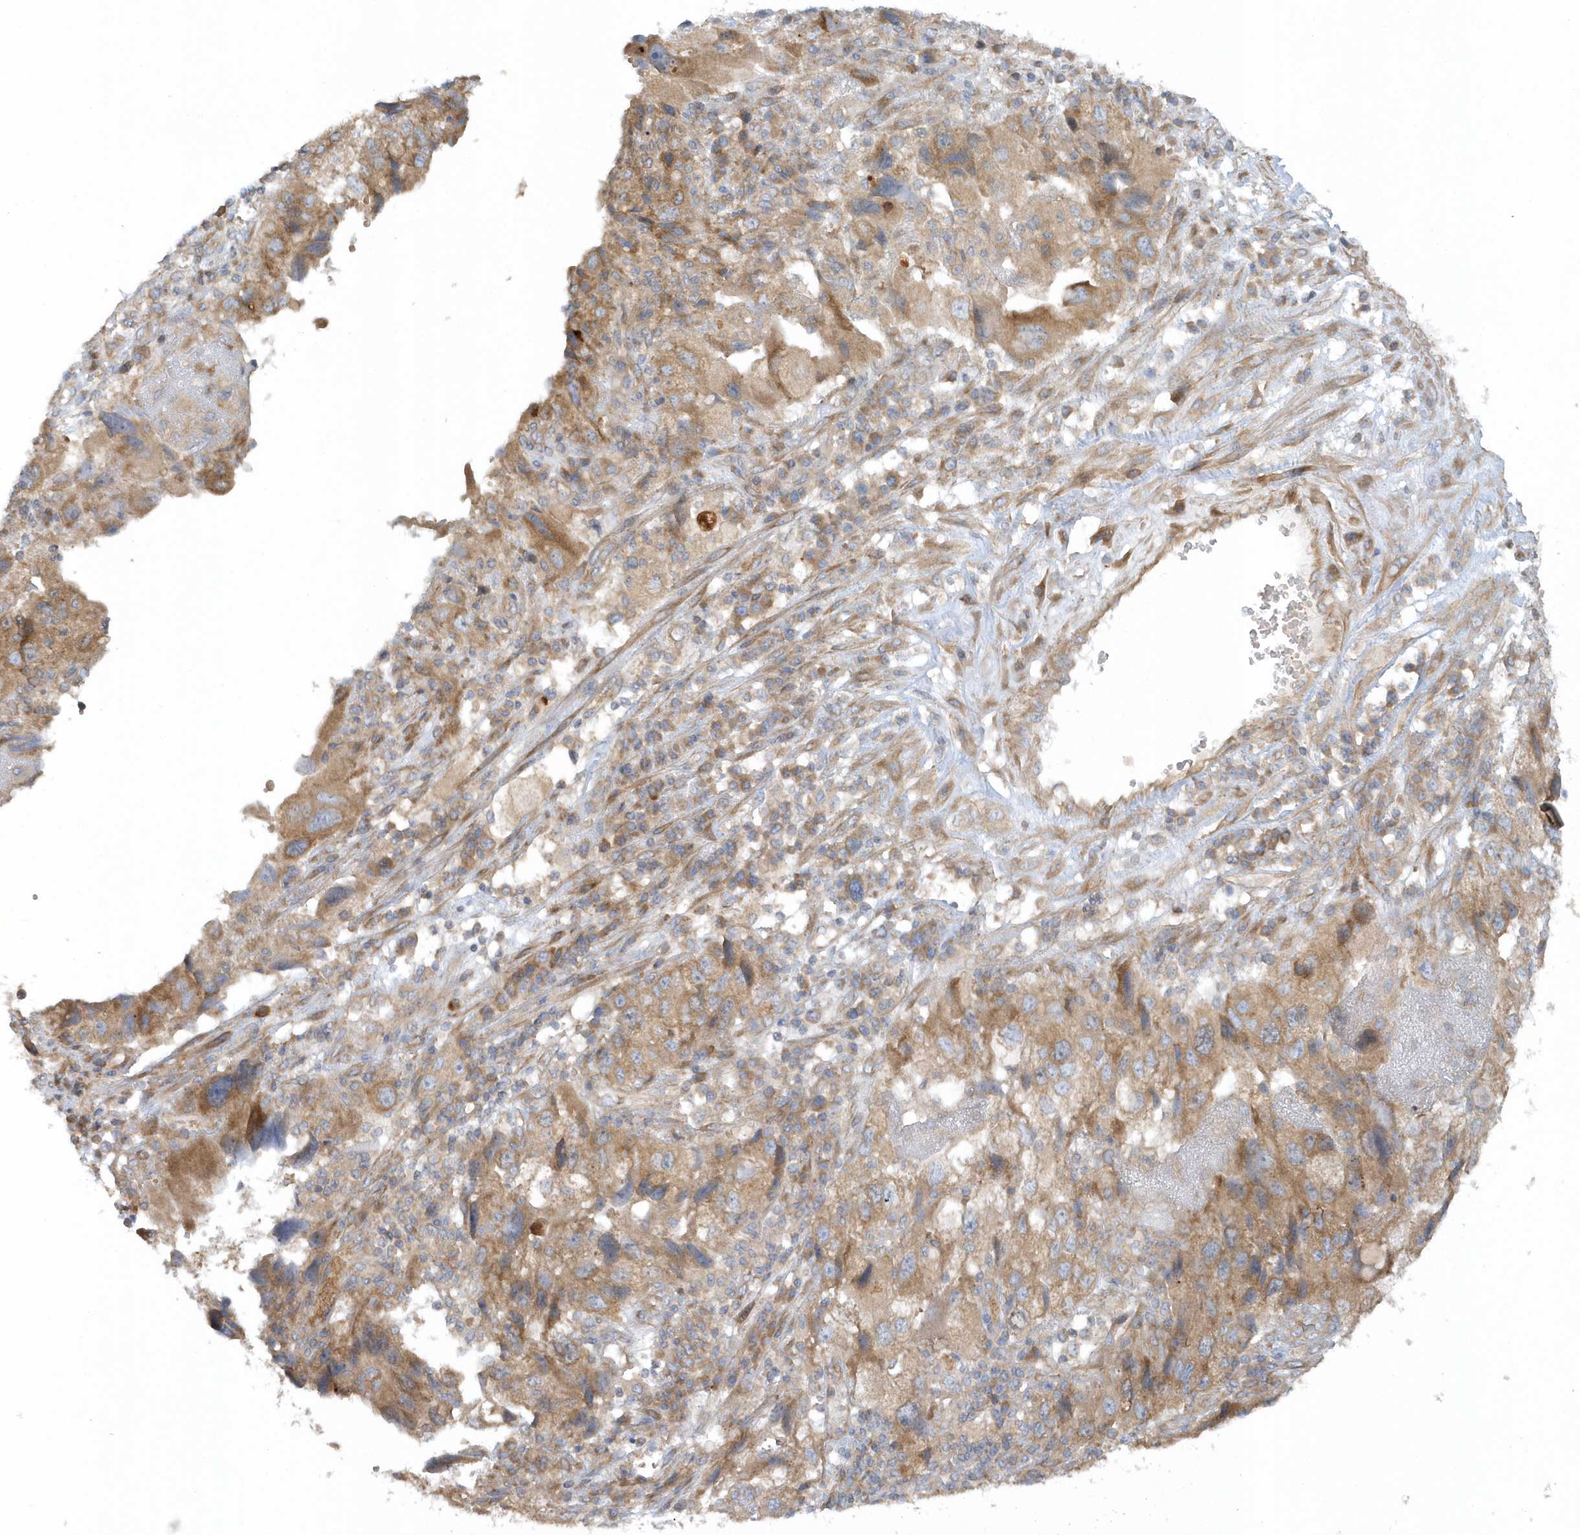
{"staining": {"intensity": "moderate", "quantity": ">75%", "location": "cytoplasmic/membranous"}, "tissue": "endometrial cancer", "cell_type": "Tumor cells", "image_type": "cancer", "snomed": [{"axis": "morphology", "description": "Adenocarcinoma, NOS"}, {"axis": "topography", "description": "Endometrium"}], "caption": "Endometrial cancer stained with a protein marker reveals moderate staining in tumor cells.", "gene": "CNOT10", "patient": {"sex": "female", "age": 49}}